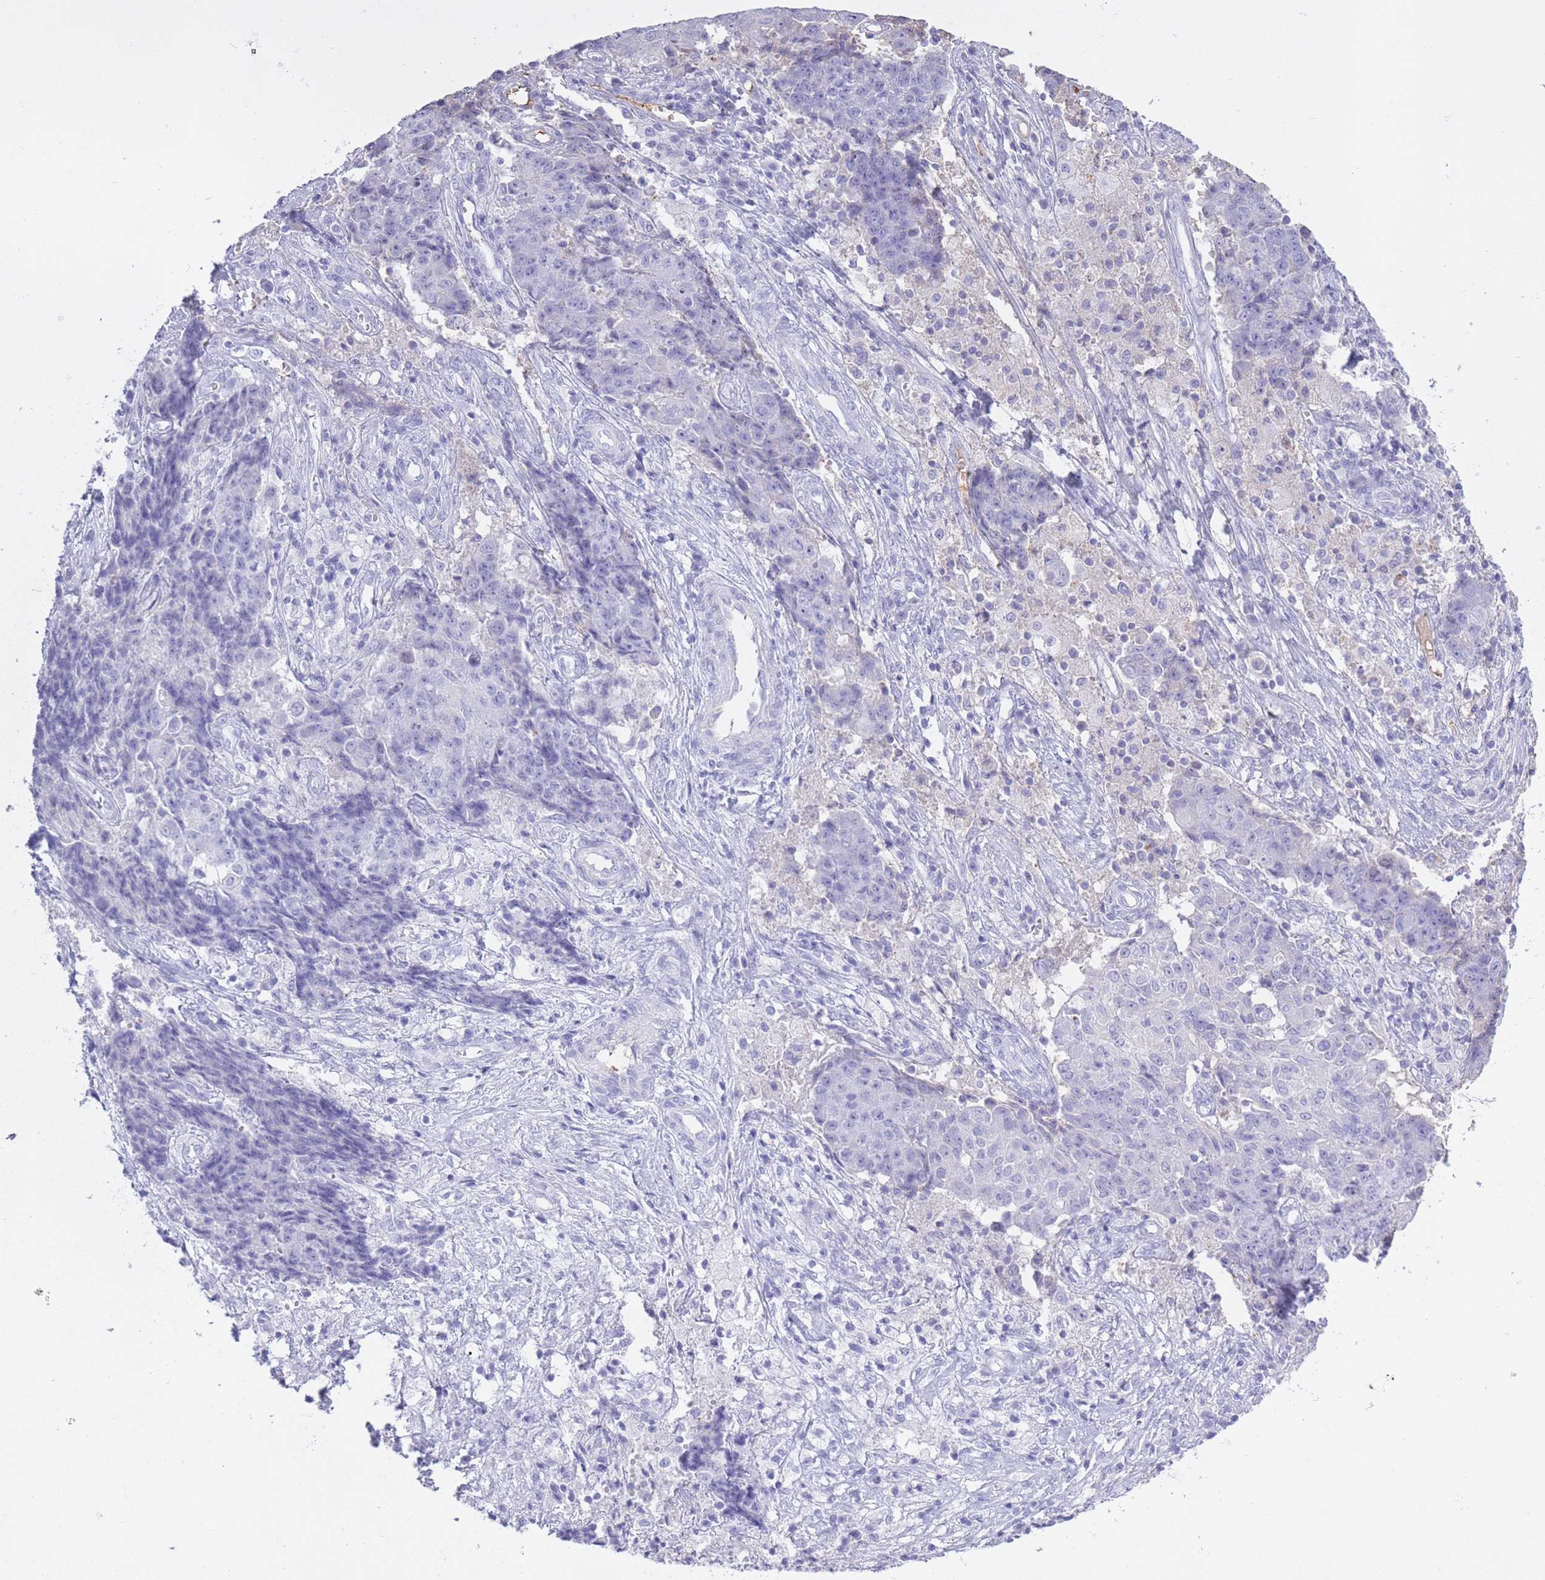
{"staining": {"intensity": "negative", "quantity": "none", "location": "none"}, "tissue": "ovarian cancer", "cell_type": "Tumor cells", "image_type": "cancer", "snomed": [{"axis": "morphology", "description": "Carcinoma, endometroid"}, {"axis": "topography", "description": "Ovary"}], "caption": "An immunohistochemistry (IHC) image of ovarian cancer (endometroid carcinoma) is shown. There is no staining in tumor cells of ovarian cancer (endometroid carcinoma).", "gene": "AP3S2", "patient": {"sex": "female", "age": 42}}